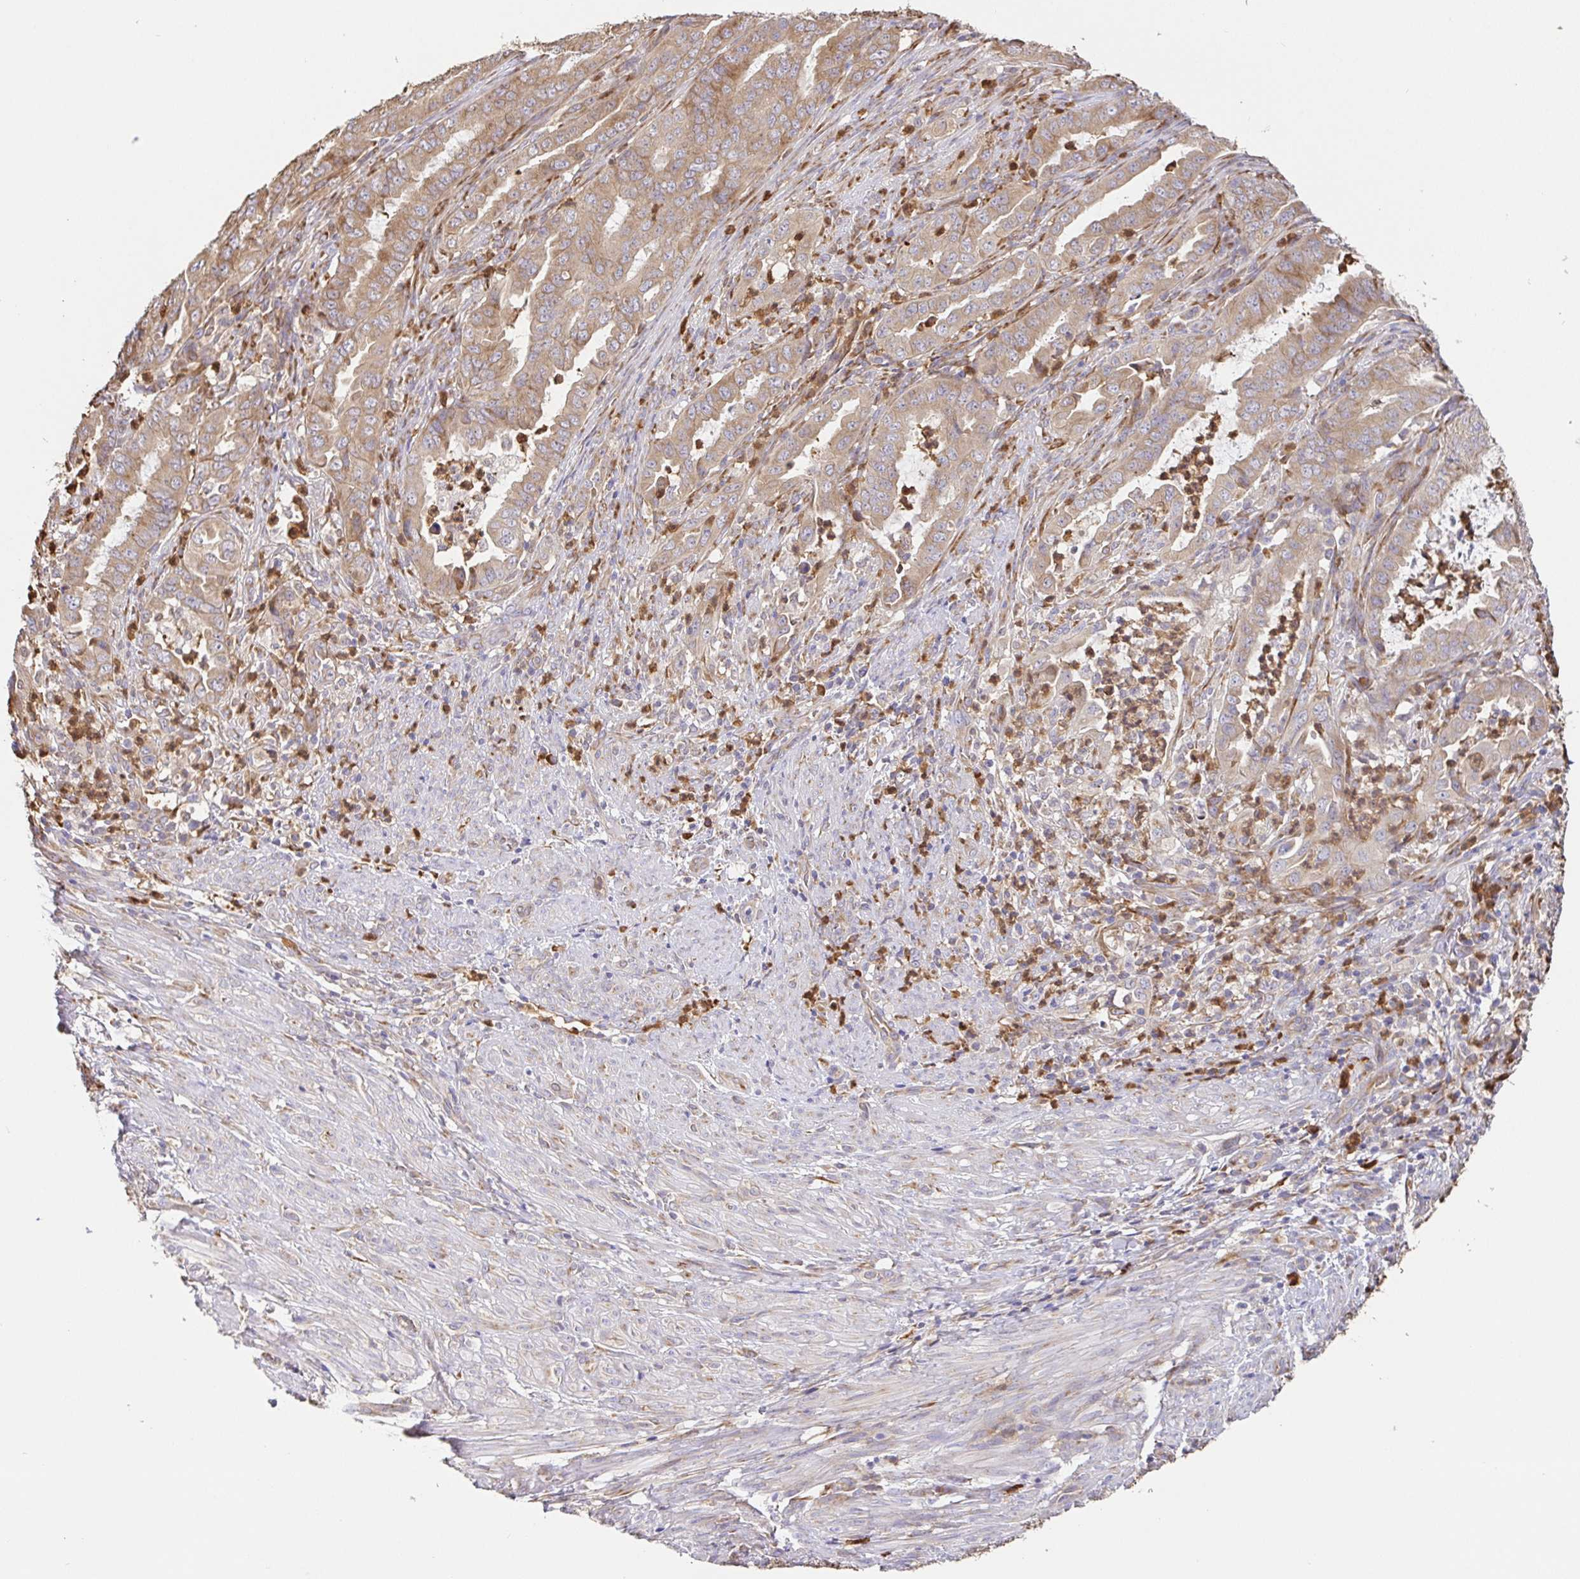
{"staining": {"intensity": "moderate", "quantity": ">75%", "location": "cytoplasmic/membranous"}, "tissue": "endometrial cancer", "cell_type": "Tumor cells", "image_type": "cancer", "snomed": [{"axis": "morphology", "description": "Adenocarcinoma, NOS"}, {"axis": "topography", "description": "Endometrium"}], "caption": "Adenocarcinoma (endometrial) stained with DAB IHC exhibits medium levels of moderate cytoplasmic/membranous positivity in approximately >75% of tumor cells.", "gene": "PDPK1", "patient": {"sex": "female", "age": 51}}